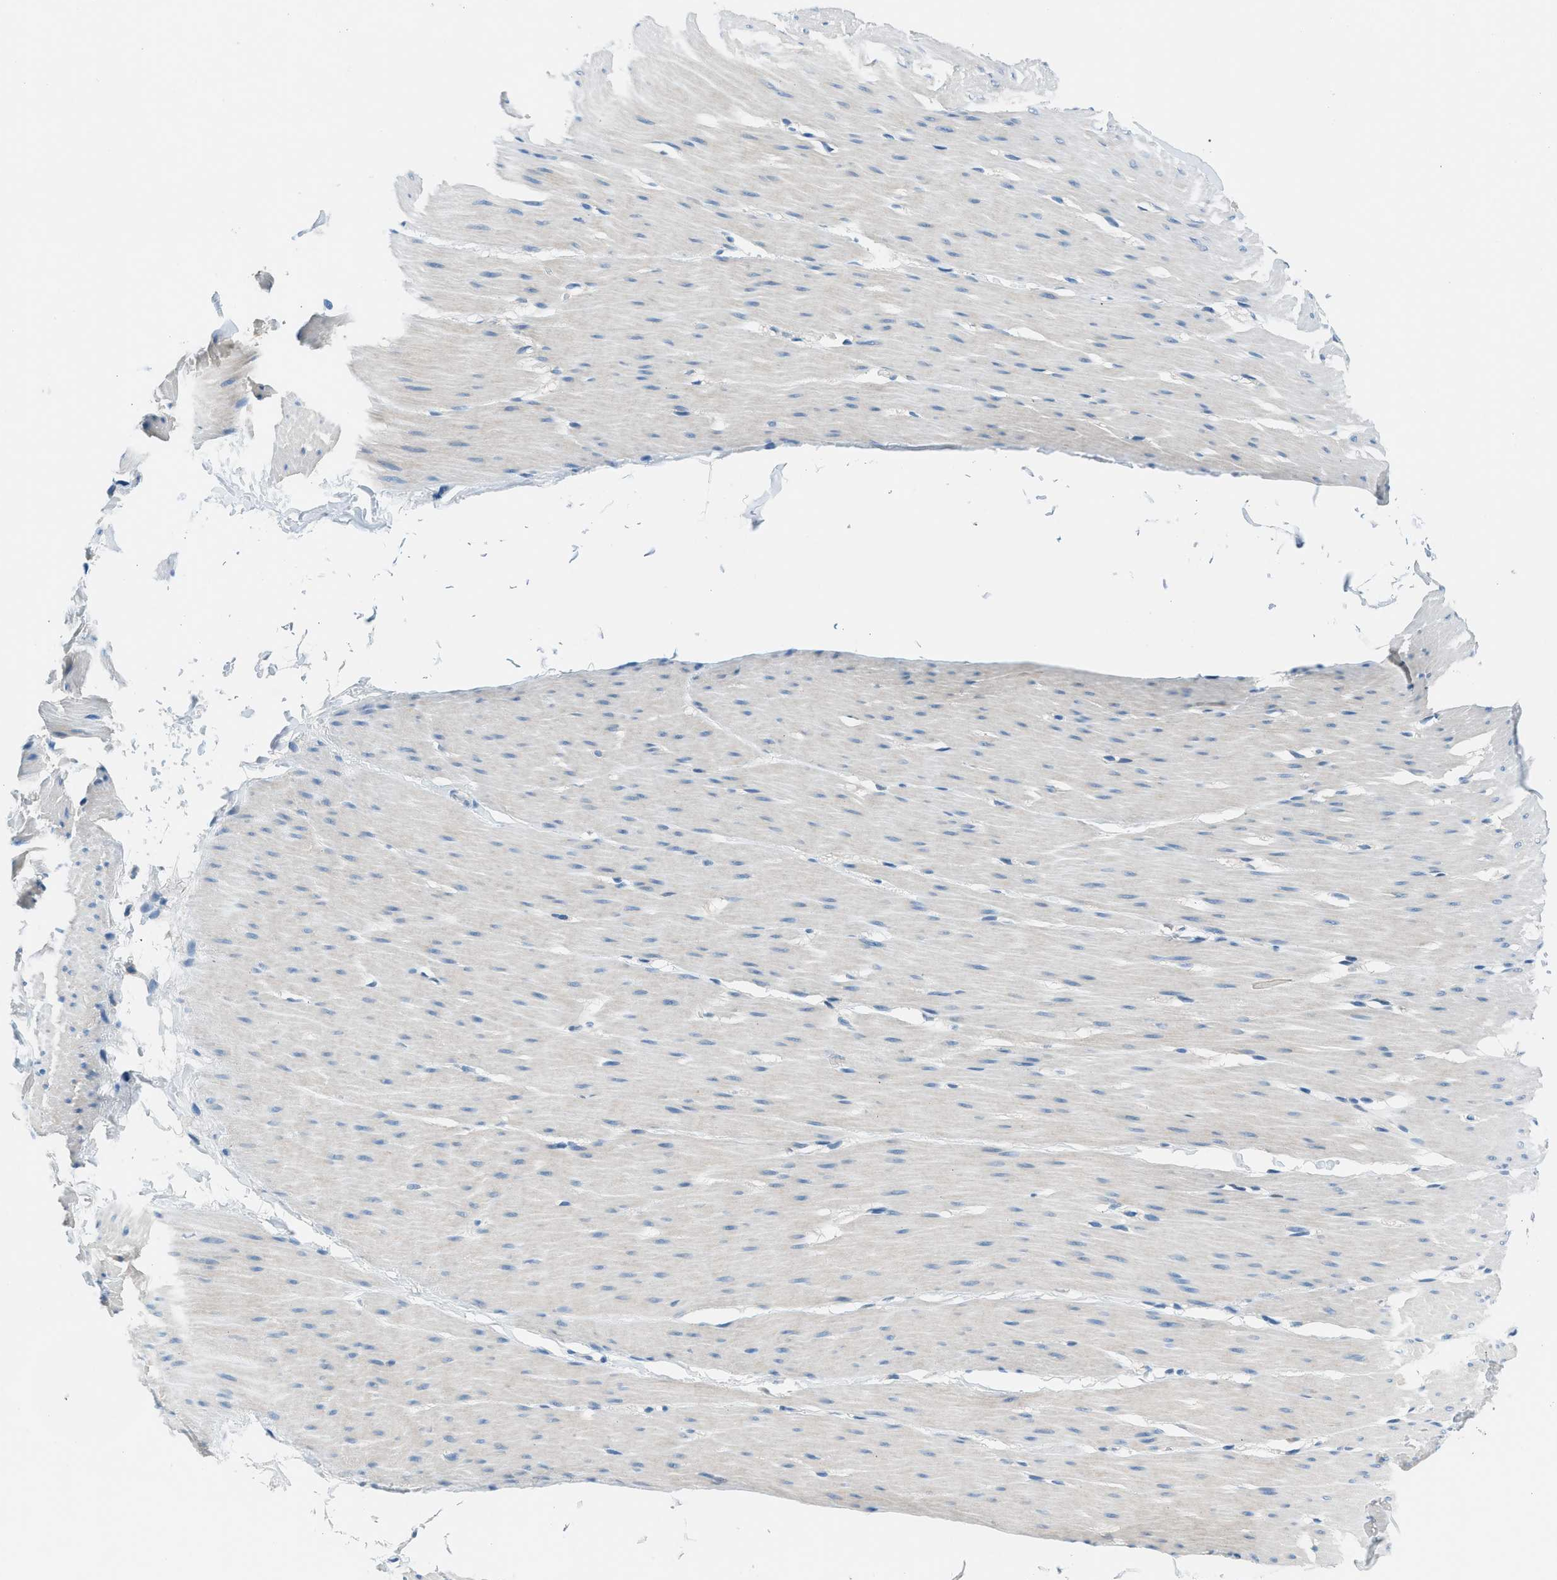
{"staining": {"intensity": "negative", "quantity": "none", "location": "none"}, "tissue": "smooth muscle", "cell_type": "Smooth muscle cells", "image_type": "normal", "snomed": [{"axis": "morphology", "description": "Normal tissue, NOS"}, {"axis": "topography", "description": "Smooth muscle"}, {"axis": "topography", "description": "Colon"}], "caption": "Immunohistochemistry micrograph of unremarkable smooth muscle: smooth muscle stained with DAB reveals no significant protein staining in smooth muscle cells.", "gene": "ACP1", "patient": {"sex": "male", "age": 67}}